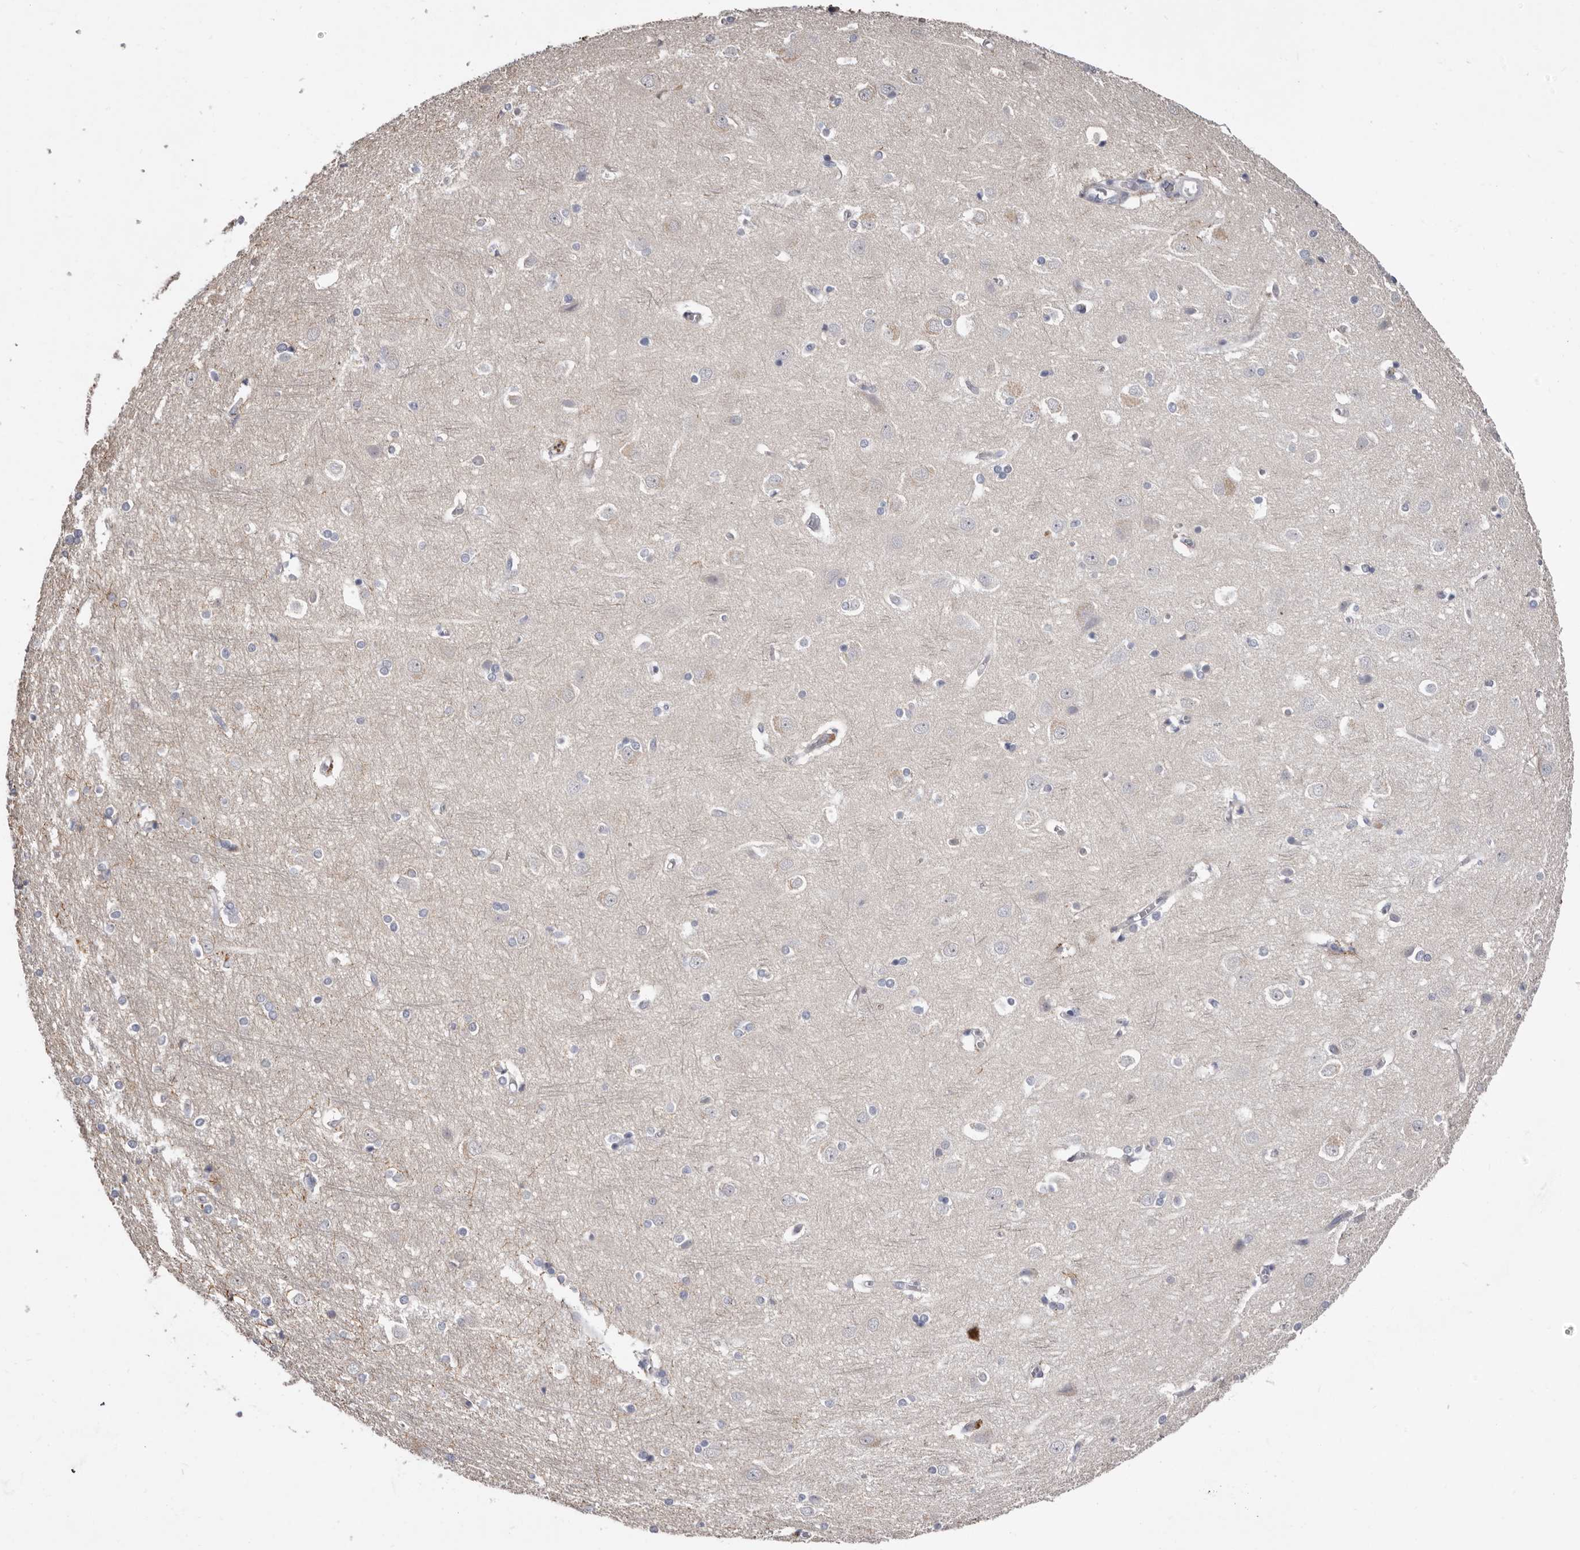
{"staining": {"intensity": "negative", "quantity": "none", "location": "none"}, "tissue": "cerebral cortex", "cell_type": "Endothelial cells", "image_type": "normal", "snomed": [{"axis": "morphology", "description": "Normal tissue, NOS"}, {"axis": "topography", "description": "Cerebral cortex"}], "caption": "This photomicrograph is of normal cerebral cortex stained with immunohistochemistry to label a protein in brown with the nuclei are counter-stained blue. There is no positivity in endothelial cells.", "gene": "SPTA1", "patient": {"sex": "male", "age": 54}}